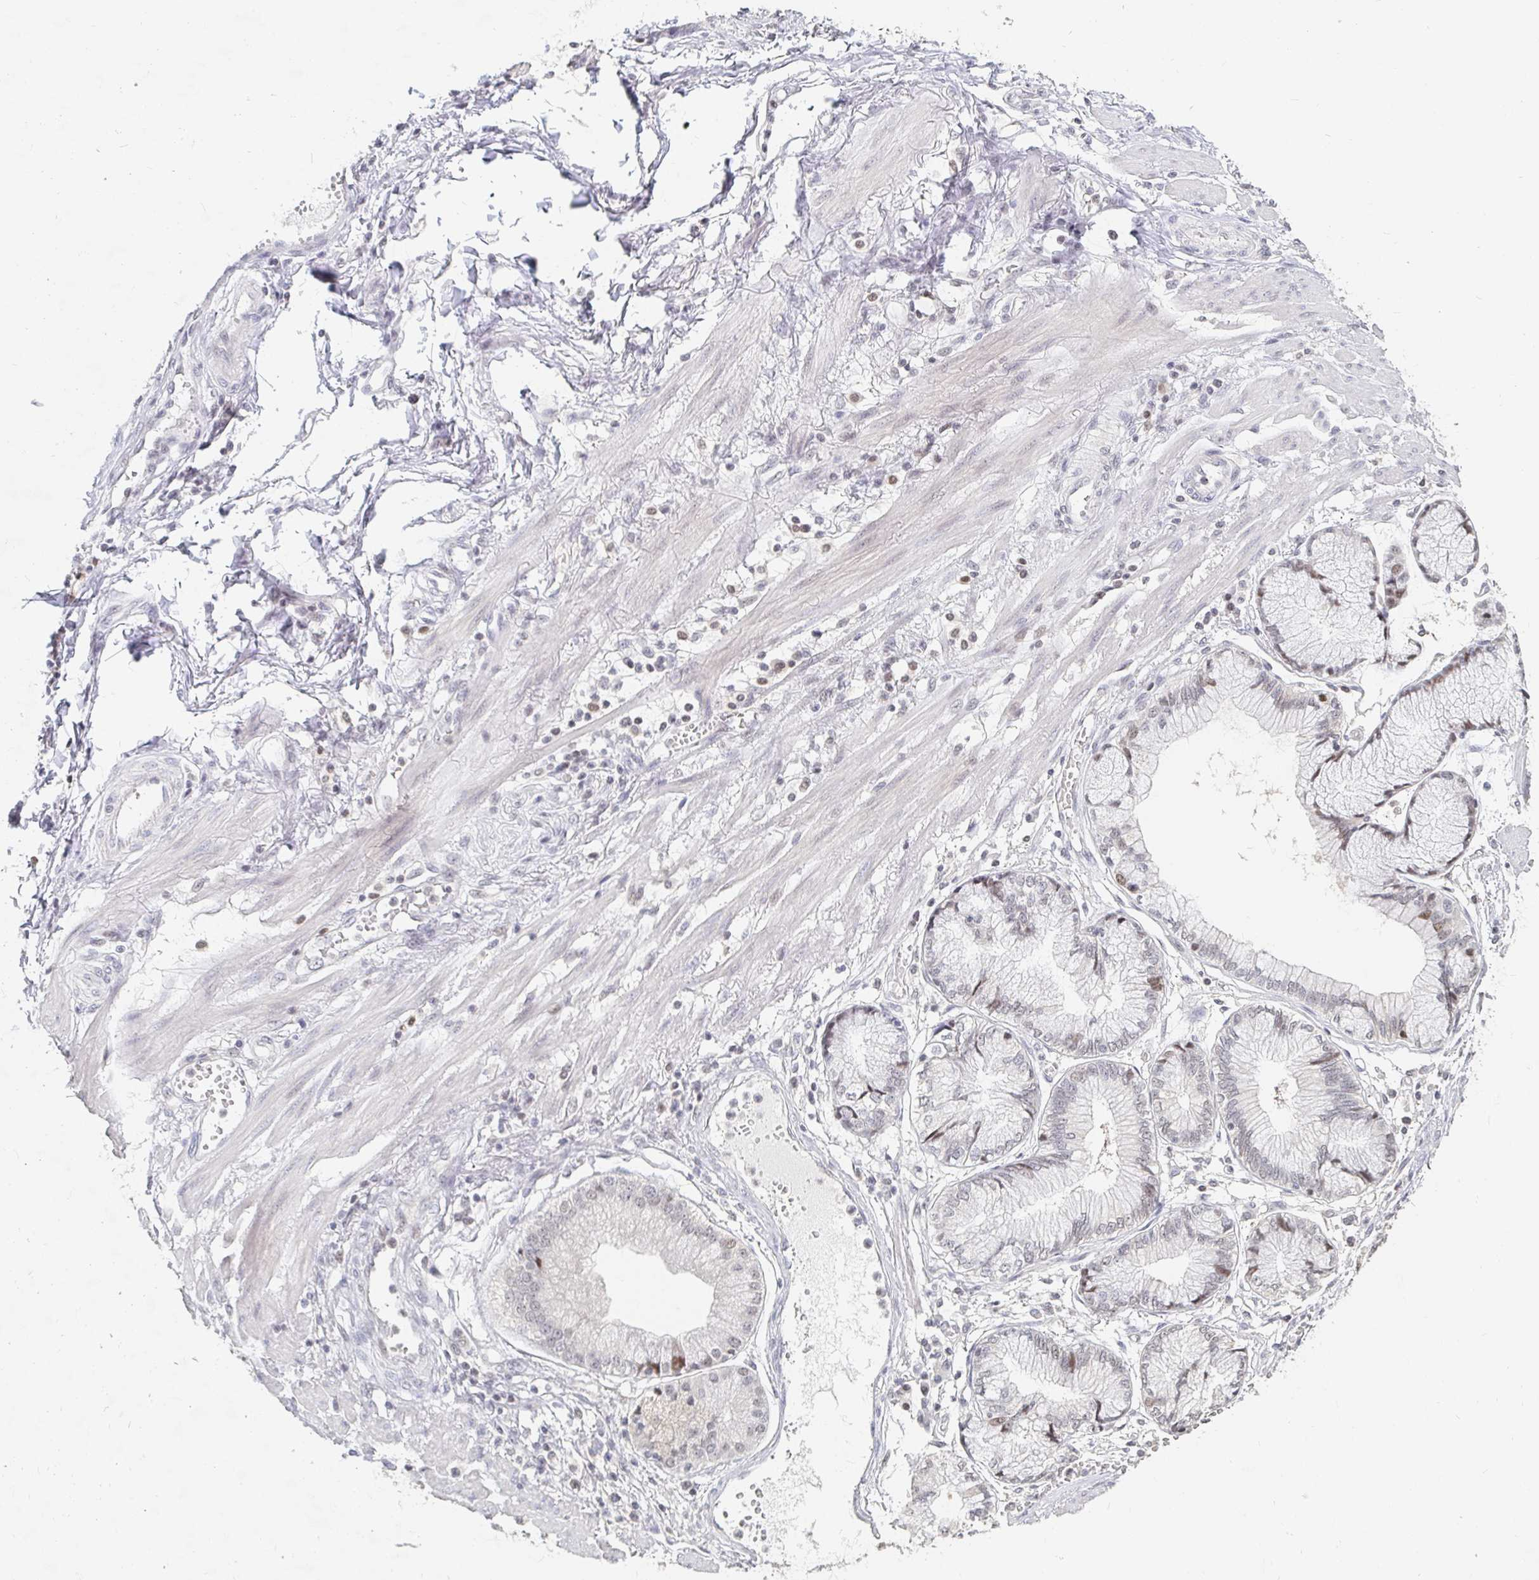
{"staining": {"intensity": "weak", "quantity": "<25%", "location": "nuclear"}, "tissue": "stomach cancer", "cell_type": "Tumor cells", "image_type": "cancer", "snomed": [{"axis": "morphology", "description": "Adenocarcinoma, NOS"}, {"axis": "topography", "description": "Stomach, upper"}], "caption": "Immunohistochemical staining of human stomach cancer (adenocarcinoma) exhibits no significant expression in tumor cells.", "gene": "NME9", "patient": {"sex": "male", "age": 69}}